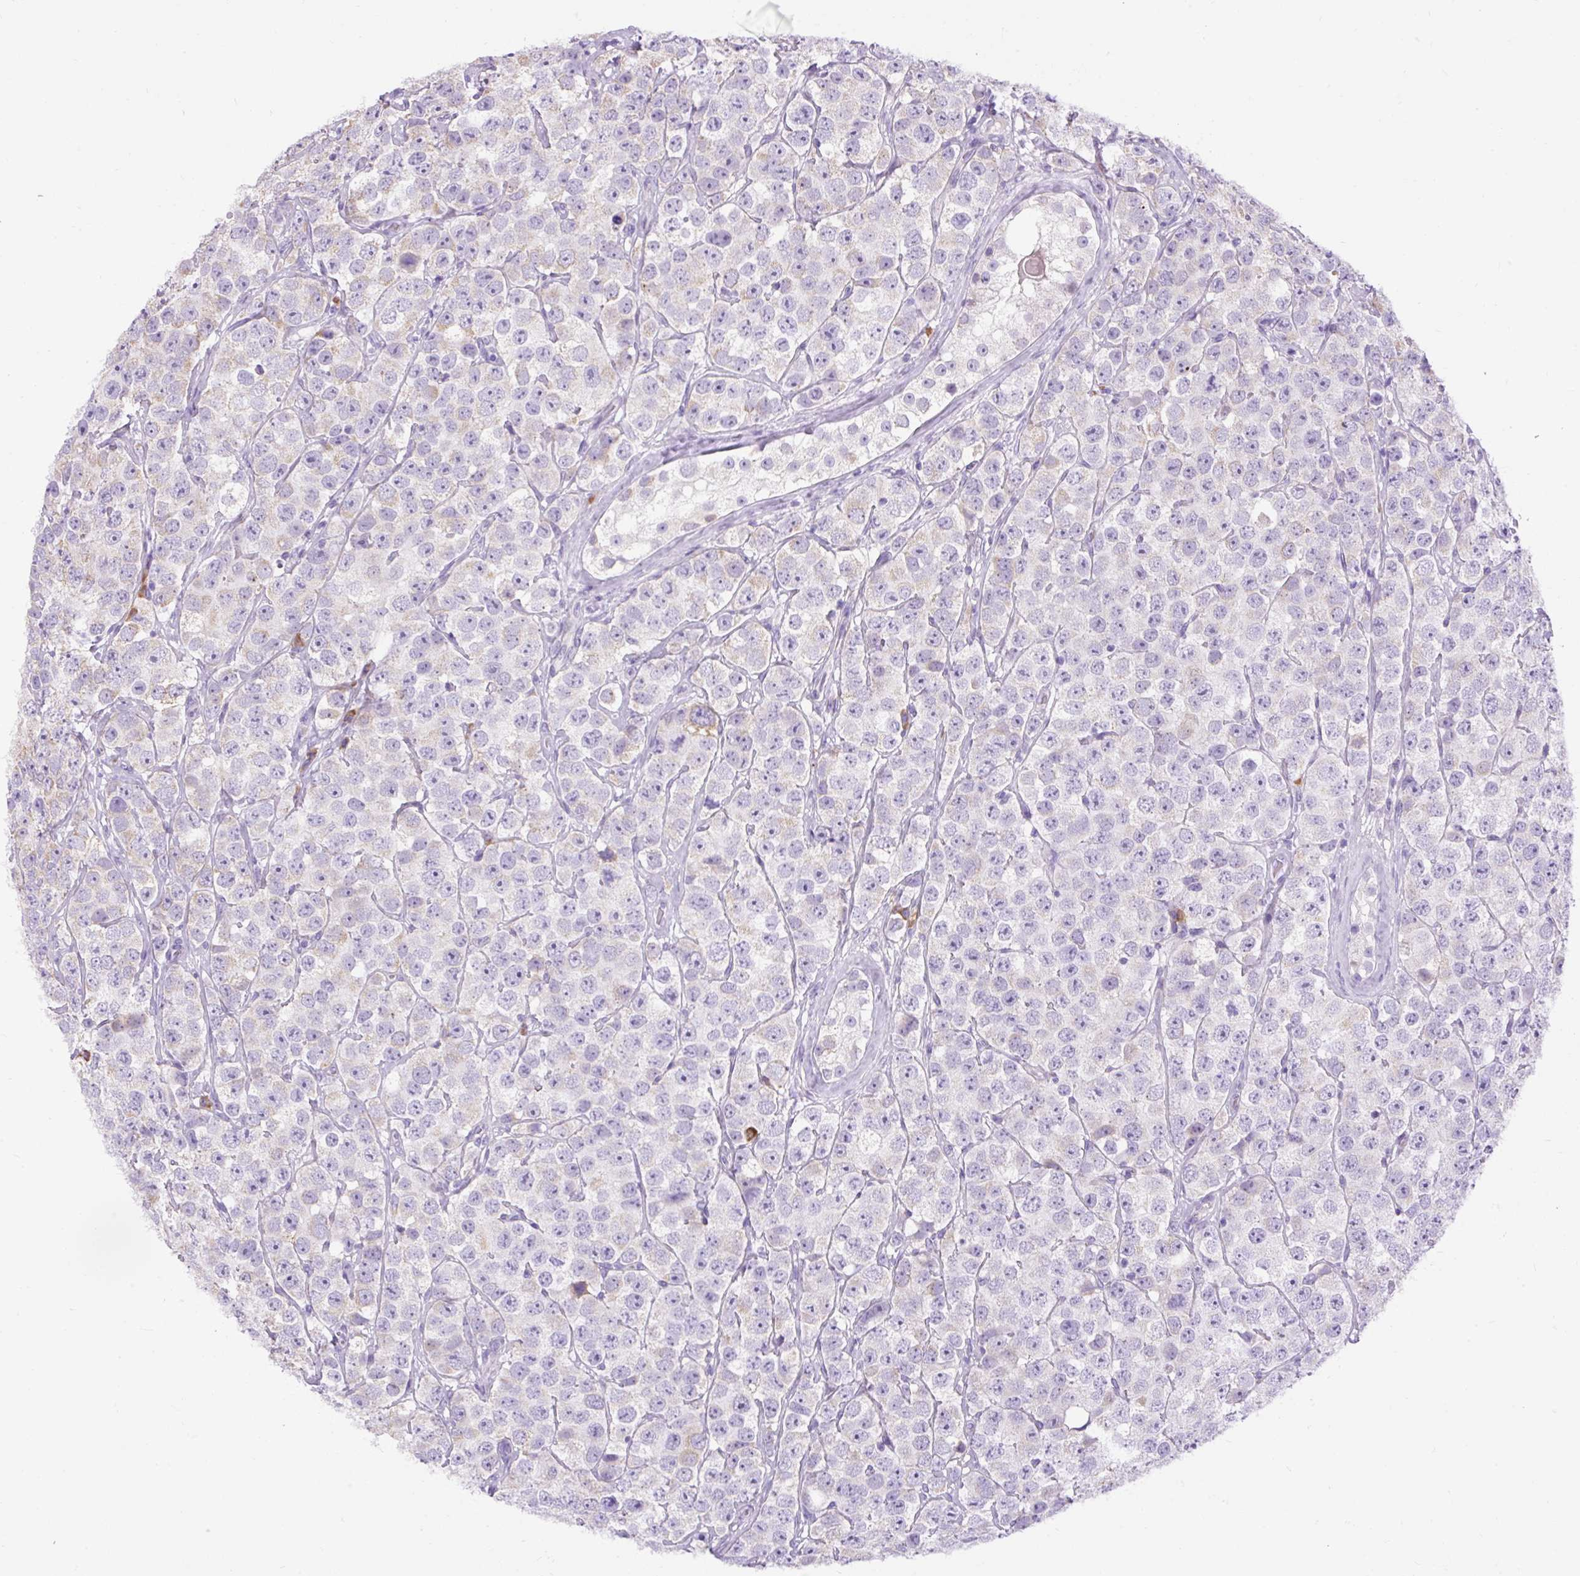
{"staining": {"intensity": "negative", "quantity": "none", "location": "none"}, "tissue": "testis cancer", "cell_type": "Tumor cells", "image_type": "cancer", "snomed": [{"axis": "morphology", "description": "Seminoma, NOS"}, {"axis": "topography", "description": "Testis"}], "caption": "High power microscopy photomicrograph of an immunohistochemistry photomicrograph of testis seminoma, revealing no significant positivity in tumor cells. (DAB IHC visualized using brightfield microscopy, high magnification).", "gene": "SYBU", "patient": {"sex": "male", "age": 28}}